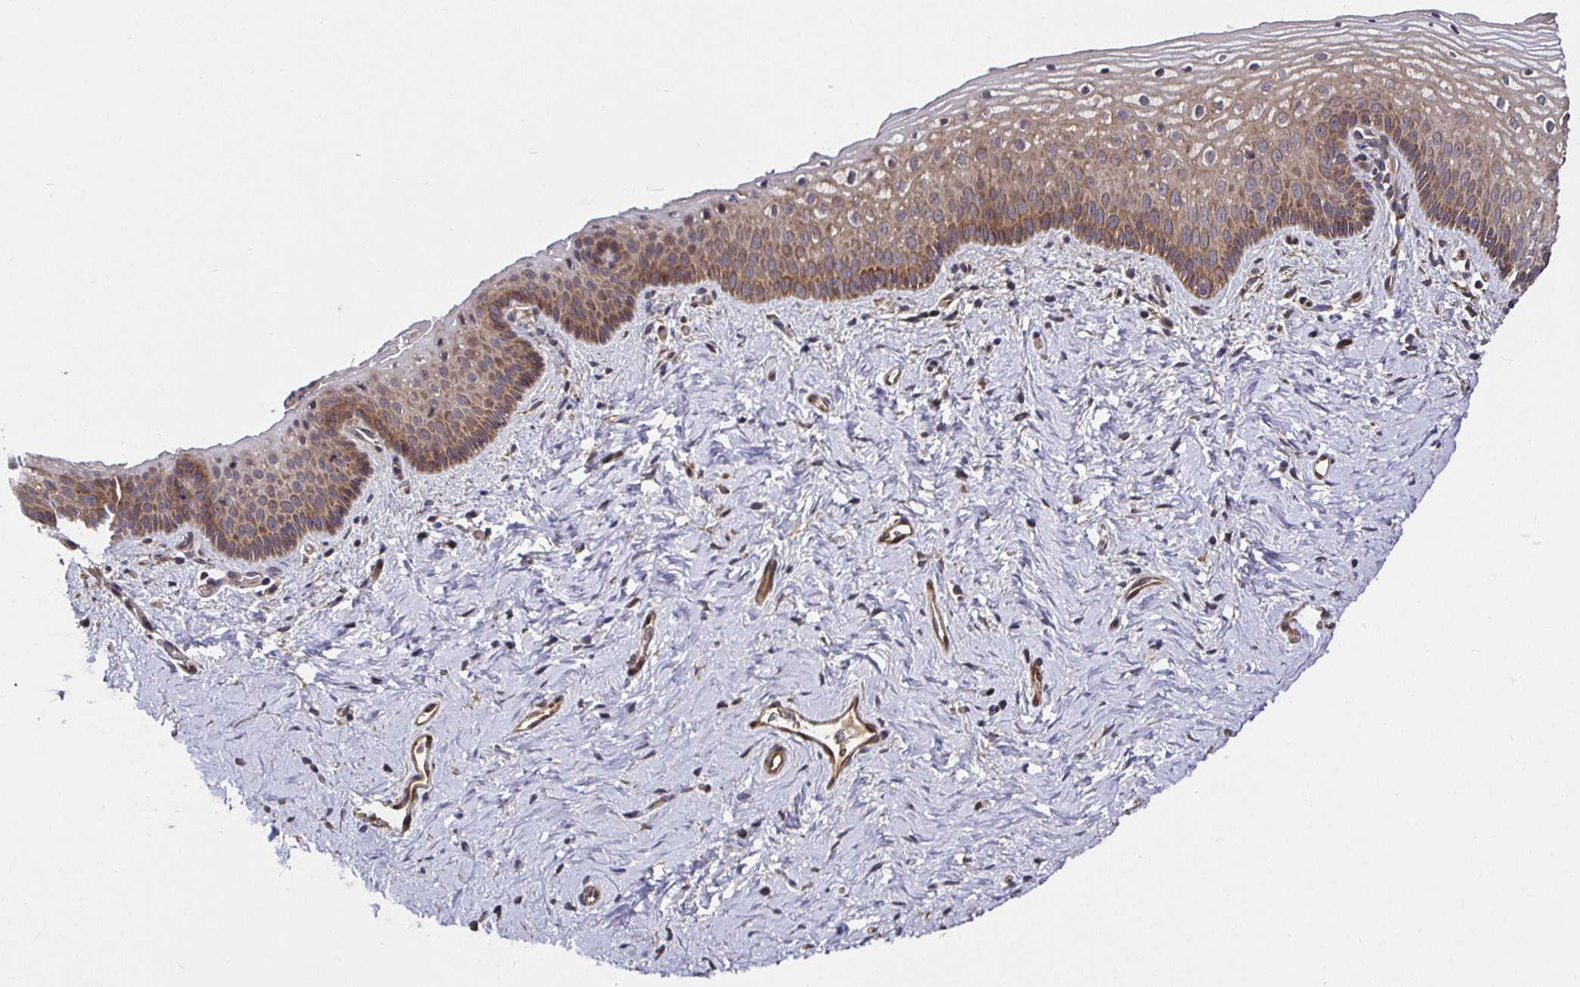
{"staining": {"intensity": "moderate", "quantity": "25%-75%", "location": "cytoplasmic/membranous,nuclear"}, "tissue": "vagina", "cell_type": "Squamous epithelial cells", "image_type": "normal", "snomed": [{"axis": "morphology", "description": "Normal tissue, NOS"}, {"axis": "topography", "description": "Vagina"}], "caption": "An image of vagina stained for a protein reveals moderate cytoplasmic/membranous,nuclear brown staining in squamous epithelial cells. The staining was performed using DAB (3,3'-diaminobenzidine), with brown indicating positive protein expression. Nuclei are stained blue with hematoxylin.", "gene": "MLST8", "patient": {"sex": "female", "age": 45}}